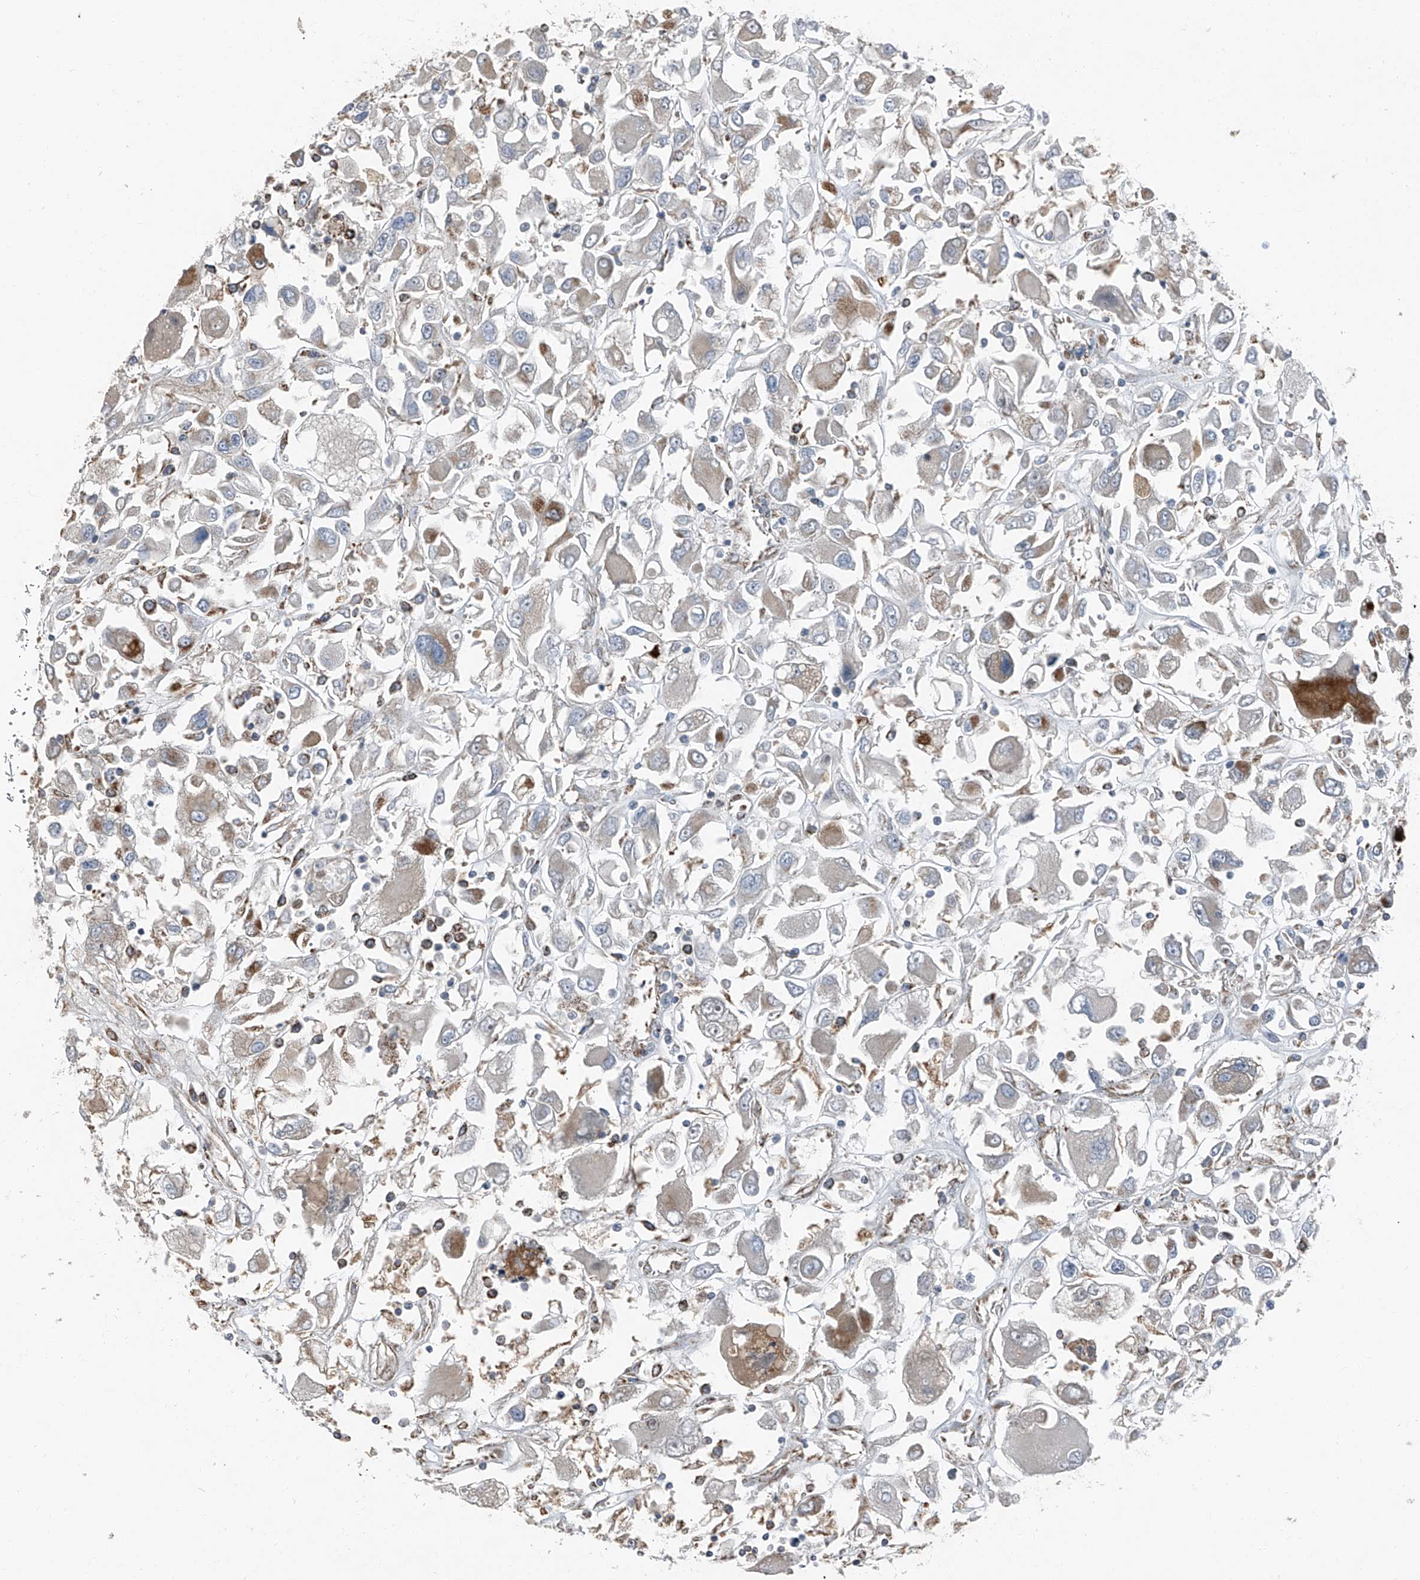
{"staining": {"intensity": "moderate", "quantity": "<25%", "location": "cytoplasmic/membranous"}, "tissue": "renal cancer", "cell_type": "Tumor cells", "image_type": "cancer", "snomed": [{"axis": "morphology", "description": "Adenocarcinoma, NOS"}, {"axis": "topography", "description": "Kidney"}], "caption": "Renal cancer (adenocarcinoma) stained with a protein marker shows moderate staining in tumor cells.", "gene": "CHRNA7", "patient": {"sex": "female", "age": 52}}